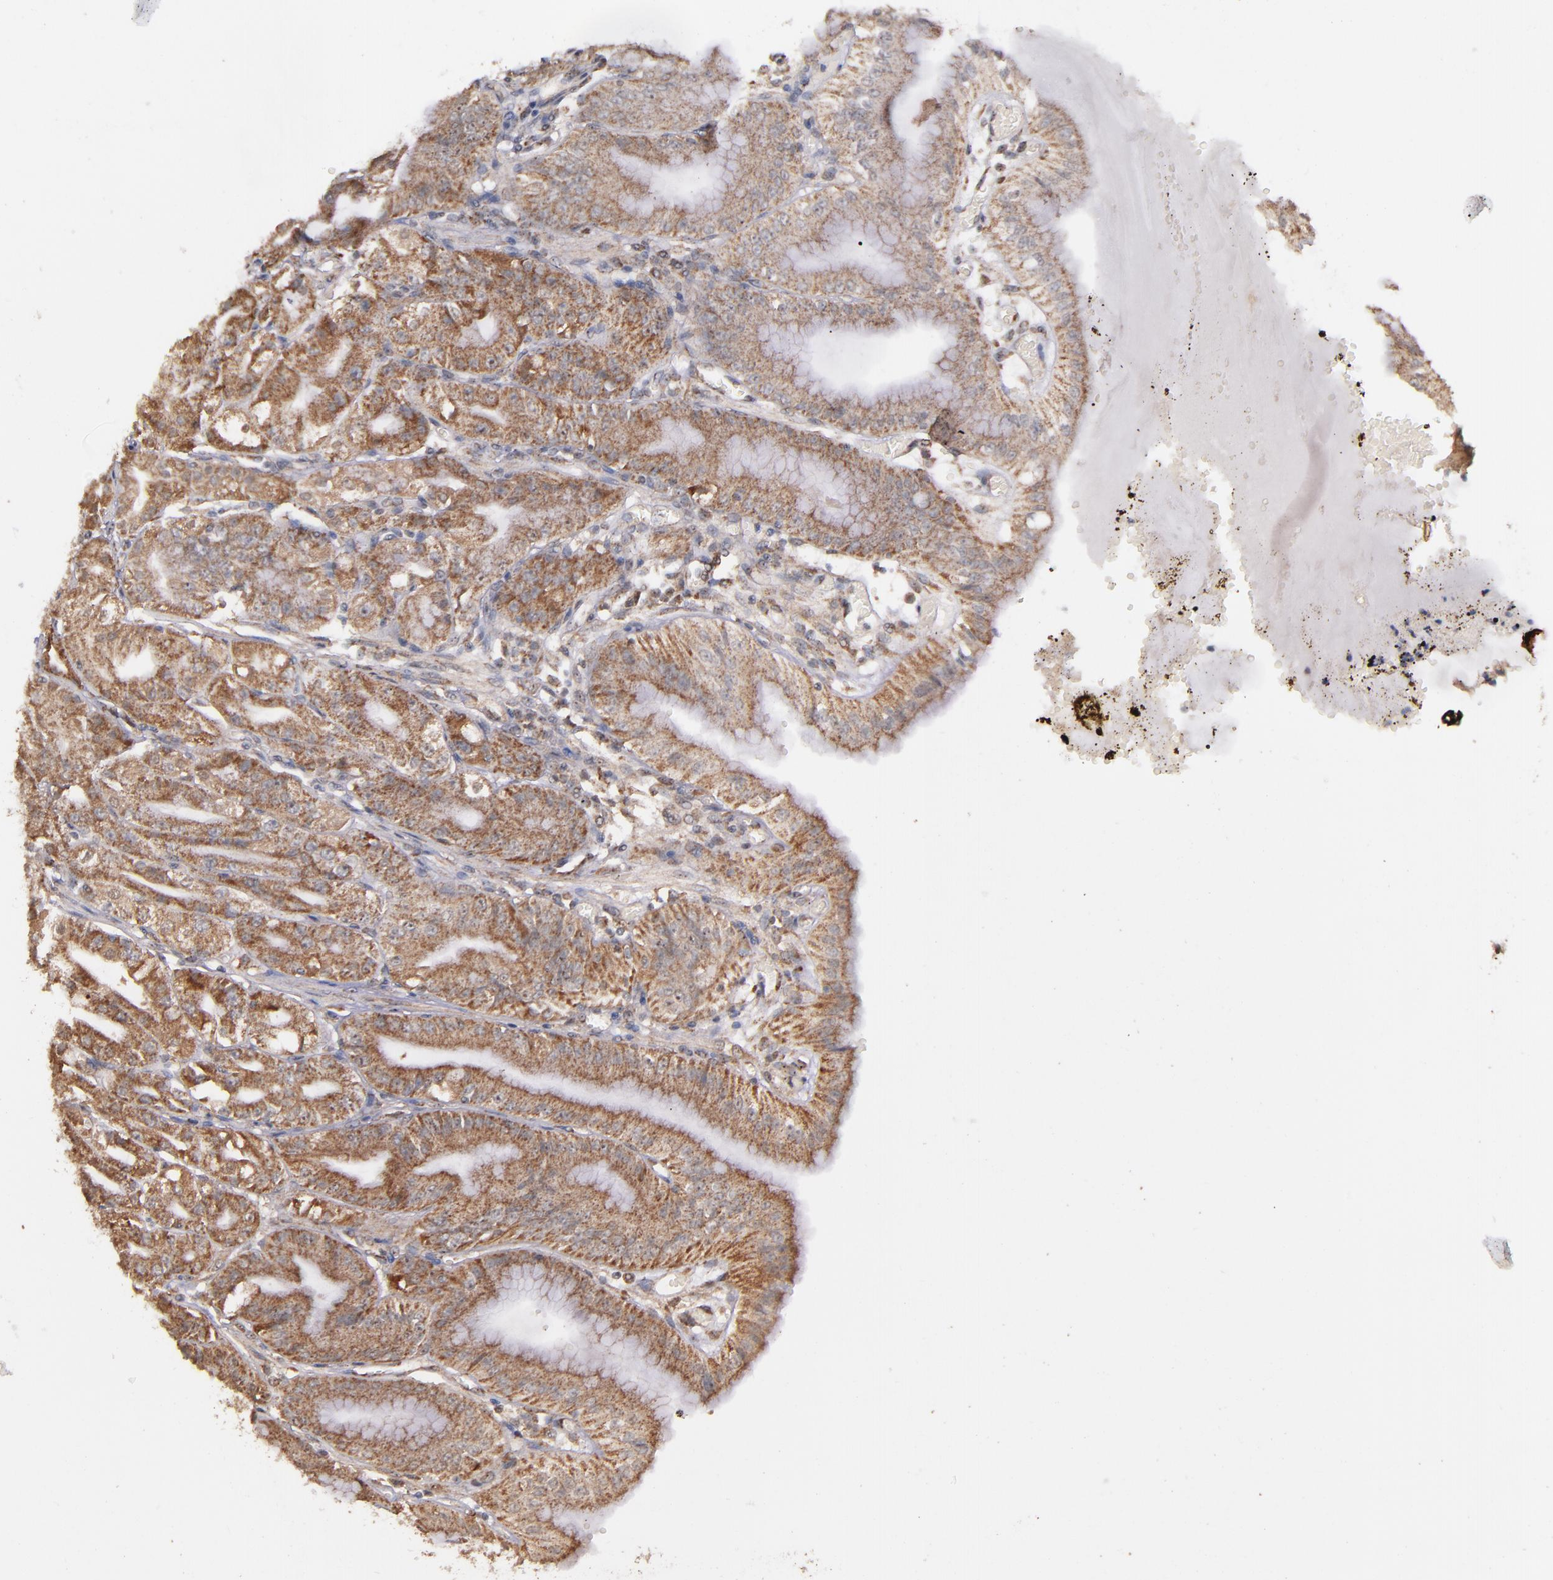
{"staining": {"intensity": "moderate", "quantity": ">75%", "location": "cytoplasmic/membranous"}, "tissue": "stomach", "cell_type": "Glandular cells", "image_type": "normal", "snomed": [{"axis": "morphology", "description": "Normal tissue, NOS"}, {"axis": "topography", "description": "Stomach, lower"}], "caption": "Protein staining reveals moderate cytoplasmic/membranous staining in about >75% of glandular cells in unremarkable stomach.", "gene": "SHC1", "patient": {"sex": "male", "age": 71}}